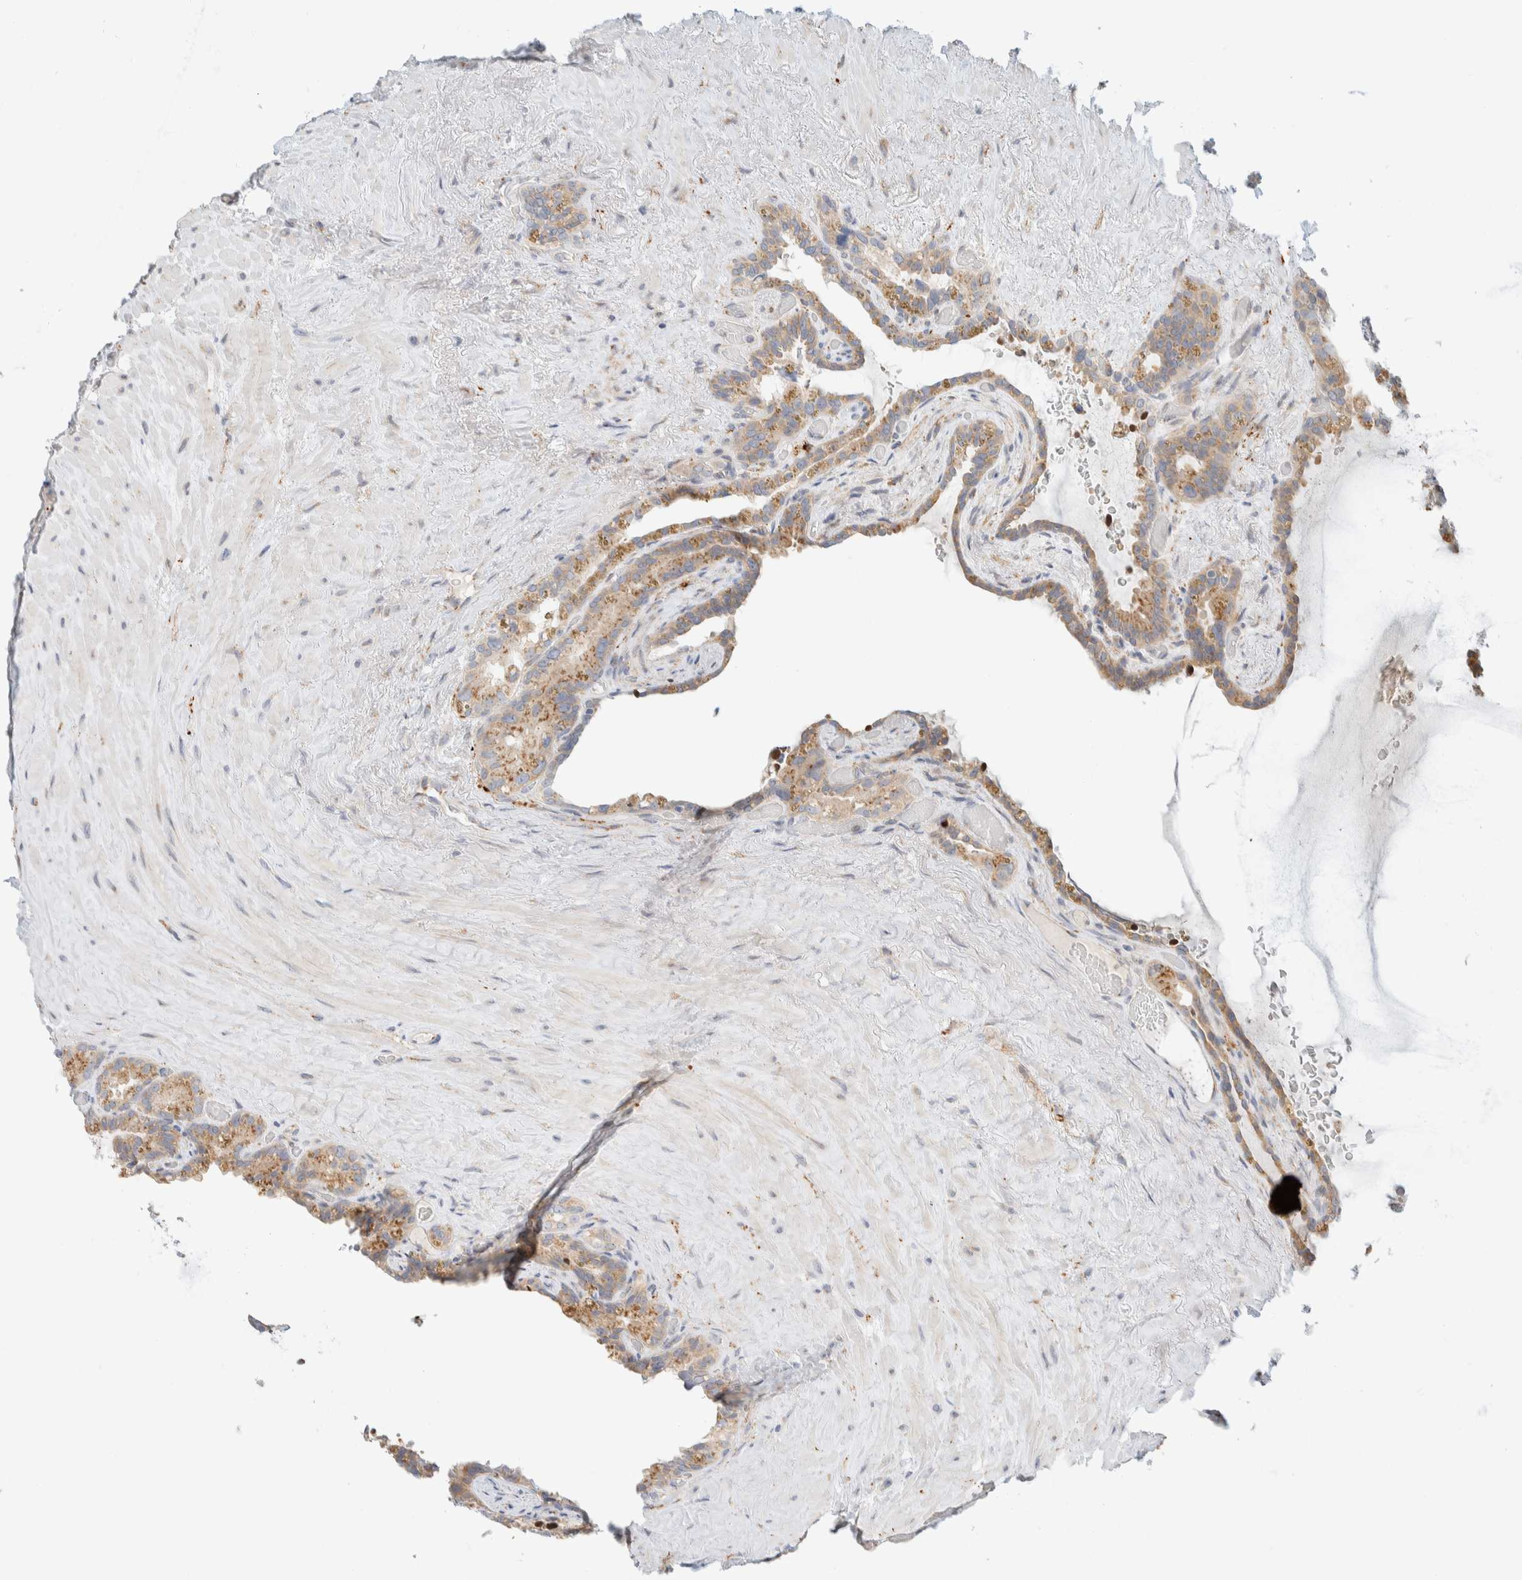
{"staining": {"intensity": "moderate", "quantity": "25%-75%", "location": "cytoplasmic/membranous"}, "tissue": "seminal vesicle", "cell_type": "Glandular cells", "image_type": "normal", "snomed": [{"axis": "morphology", "description": "Normal tissue, NOS"}, {"axis": "topography", "description": "Seminal veicle"}], "caption": "Immunohistochemistry of benign human seminal vesicle demonstrates medium levels of moderate cytoplasmic/membranous positivity in approximately 25%-75% of glandular cells.", "gene": "TMEM184B", "patient": {"sex": "male", "age": 80}}